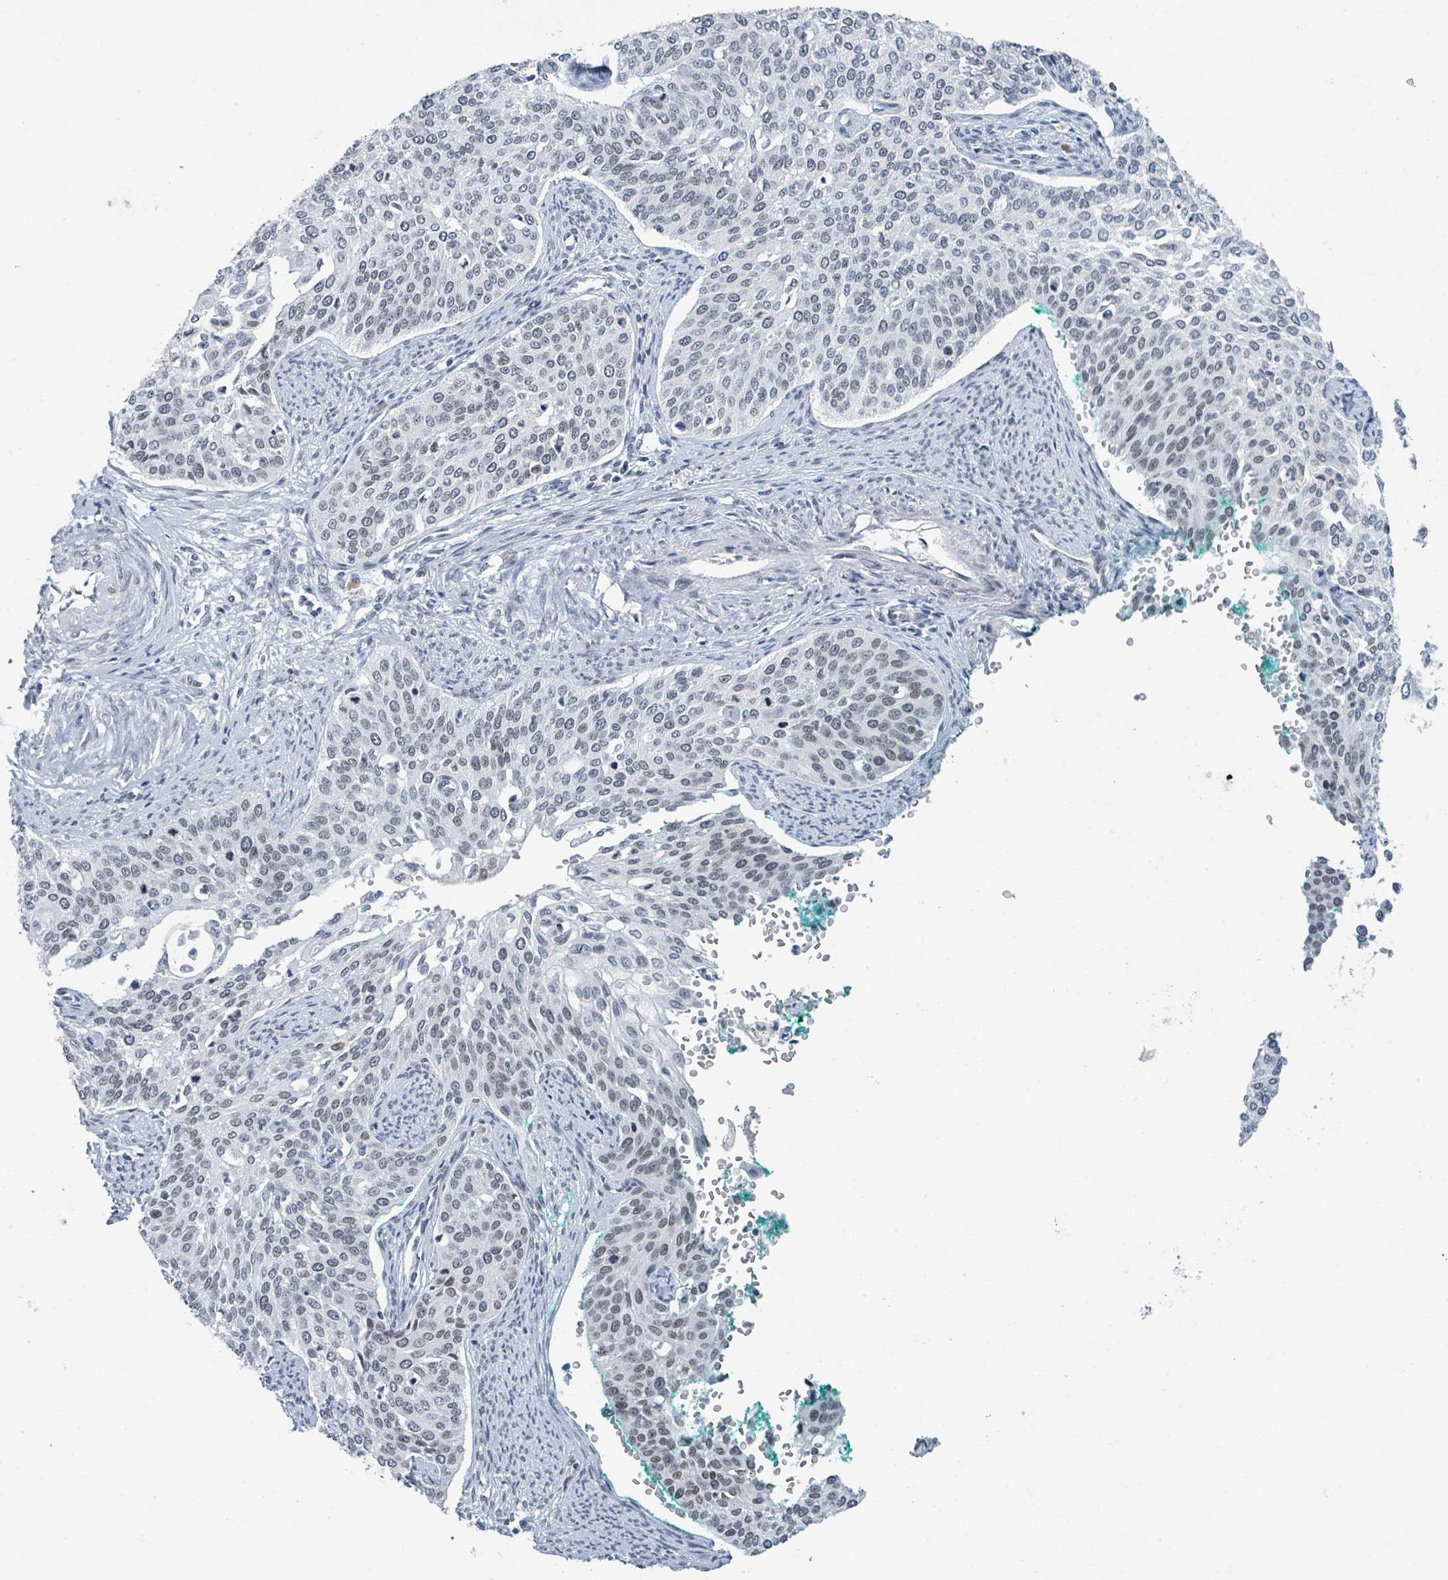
{"staining": {"intensity": "weak", "quantity": "25%-75%", "location": "nuclear"}, "tissue": "cervical cancer", "cell_type": "Tumor cells", "image_type": "cancer", "snomed": [{"axis": "morphology", "description": "Squamous cell carcinoma, NOS"}, {"axis": "topography", "description": "Cervix"}], "caption": "Brown immunohistochemical staining in cervical squamous cell carcinoma demonstrates weak nuclear staining in approximately 25%-75% of tumor cells. The staining is performed using DAB brown chromogen to label protein expression. The nuclei are counter-stained blue using hematoxylin.", "gene": "EHMT2", "patient": {"sex": "female", "age": 44}}